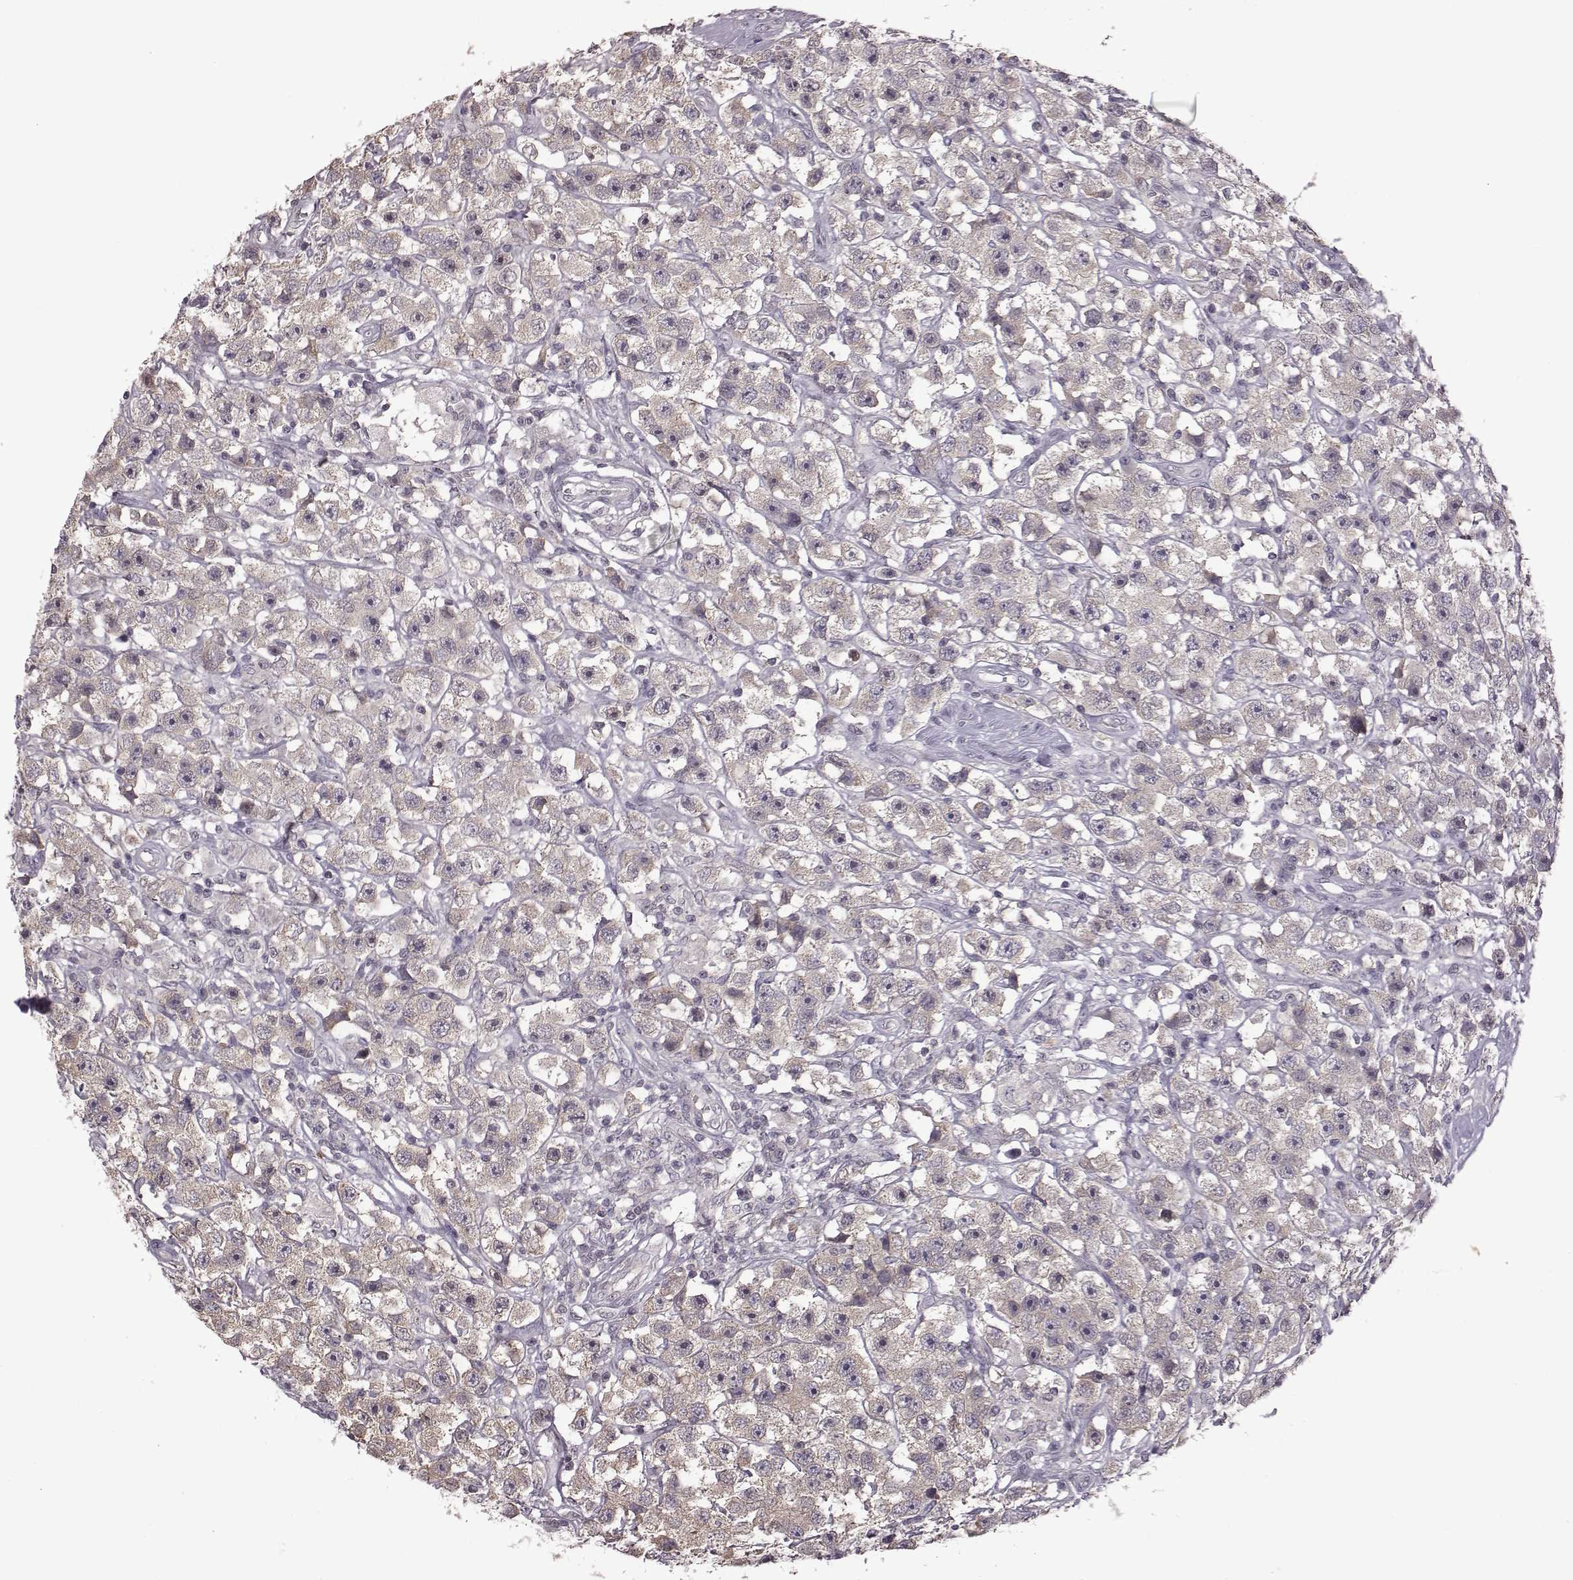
{"staining": {"intensity": "weak", "quantity": ">75%", "location": "cytoplasmic/membranous"}, "tissue": "testis cancer", "cell_type": "Tumor cells", "image_type": "cancer", "snomed": [{"axis": "morphology", "description": "Seminoma, NOS"}, {"axis": "topography", "description": "Testis"}], "caption": "Seminoma (testis) was stained to show a protein in brown. There is low levels of weak cytoplasmic/membranous positivity in approximately >75% of tumor cells.", "gene": "BICDL1", "patient": {"sex": "male", "age": 45}}